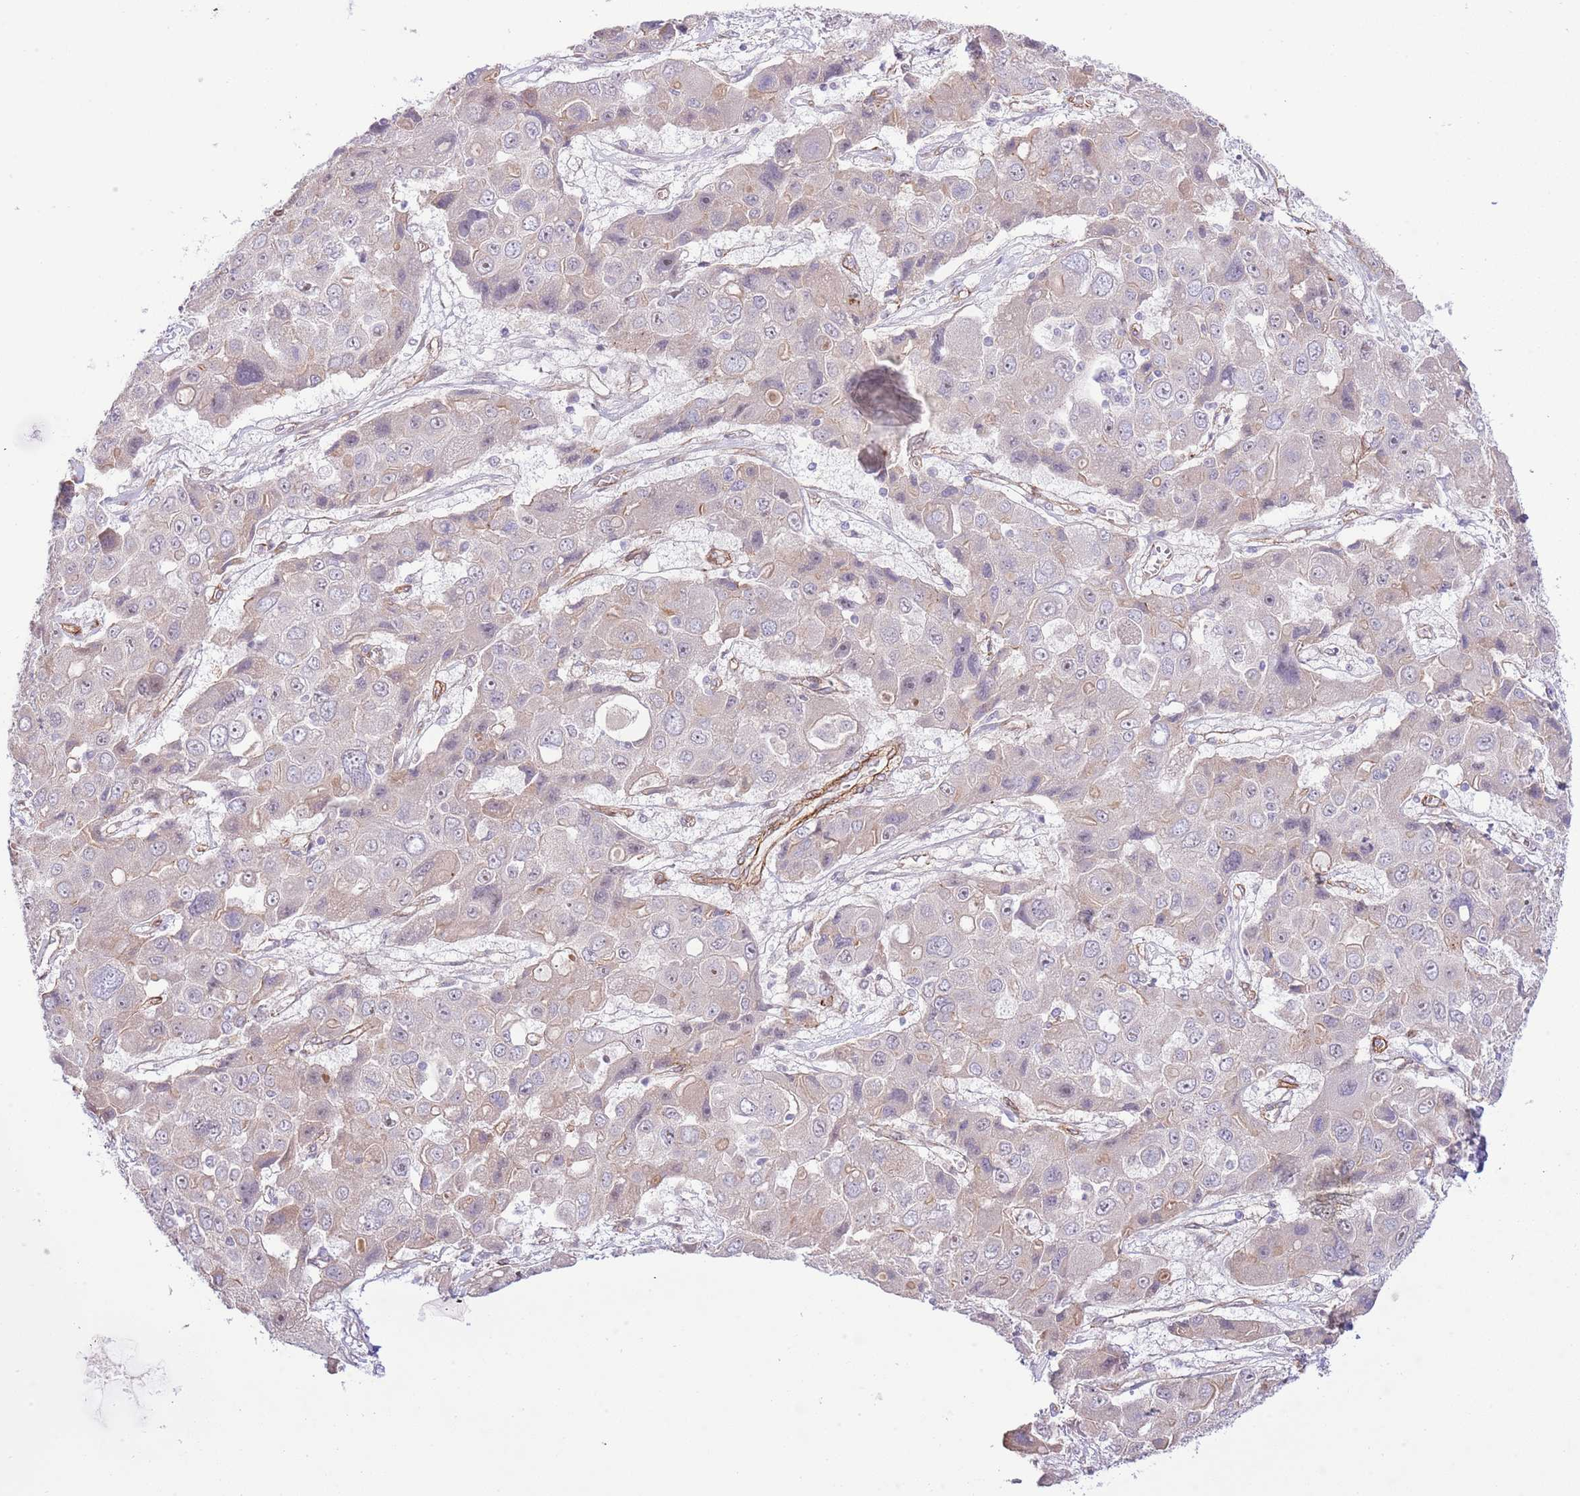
{"staining": {"intensity": "weak", "quantity": "<25%", "location": "cytoplasmic/membranous"}, "tissue": "liver cancer", "cell_type": "Tumor cells", "image_type": "cancer", "snomed": [{"axis": "morphology", "description": "Cholangiocarcinoma"}, {"axis": "topography", "description": "Liver"}], "caption": "DAB immunohistochemical staining of human liver cancer demonstrates no significant expression in tumor cells. (DAB (3,3'-diaminobenzidine) immunohistochemistry (IHC), high magnification).", "gene": "NEK3", "patient": {"sex": "male", "age": 67}}